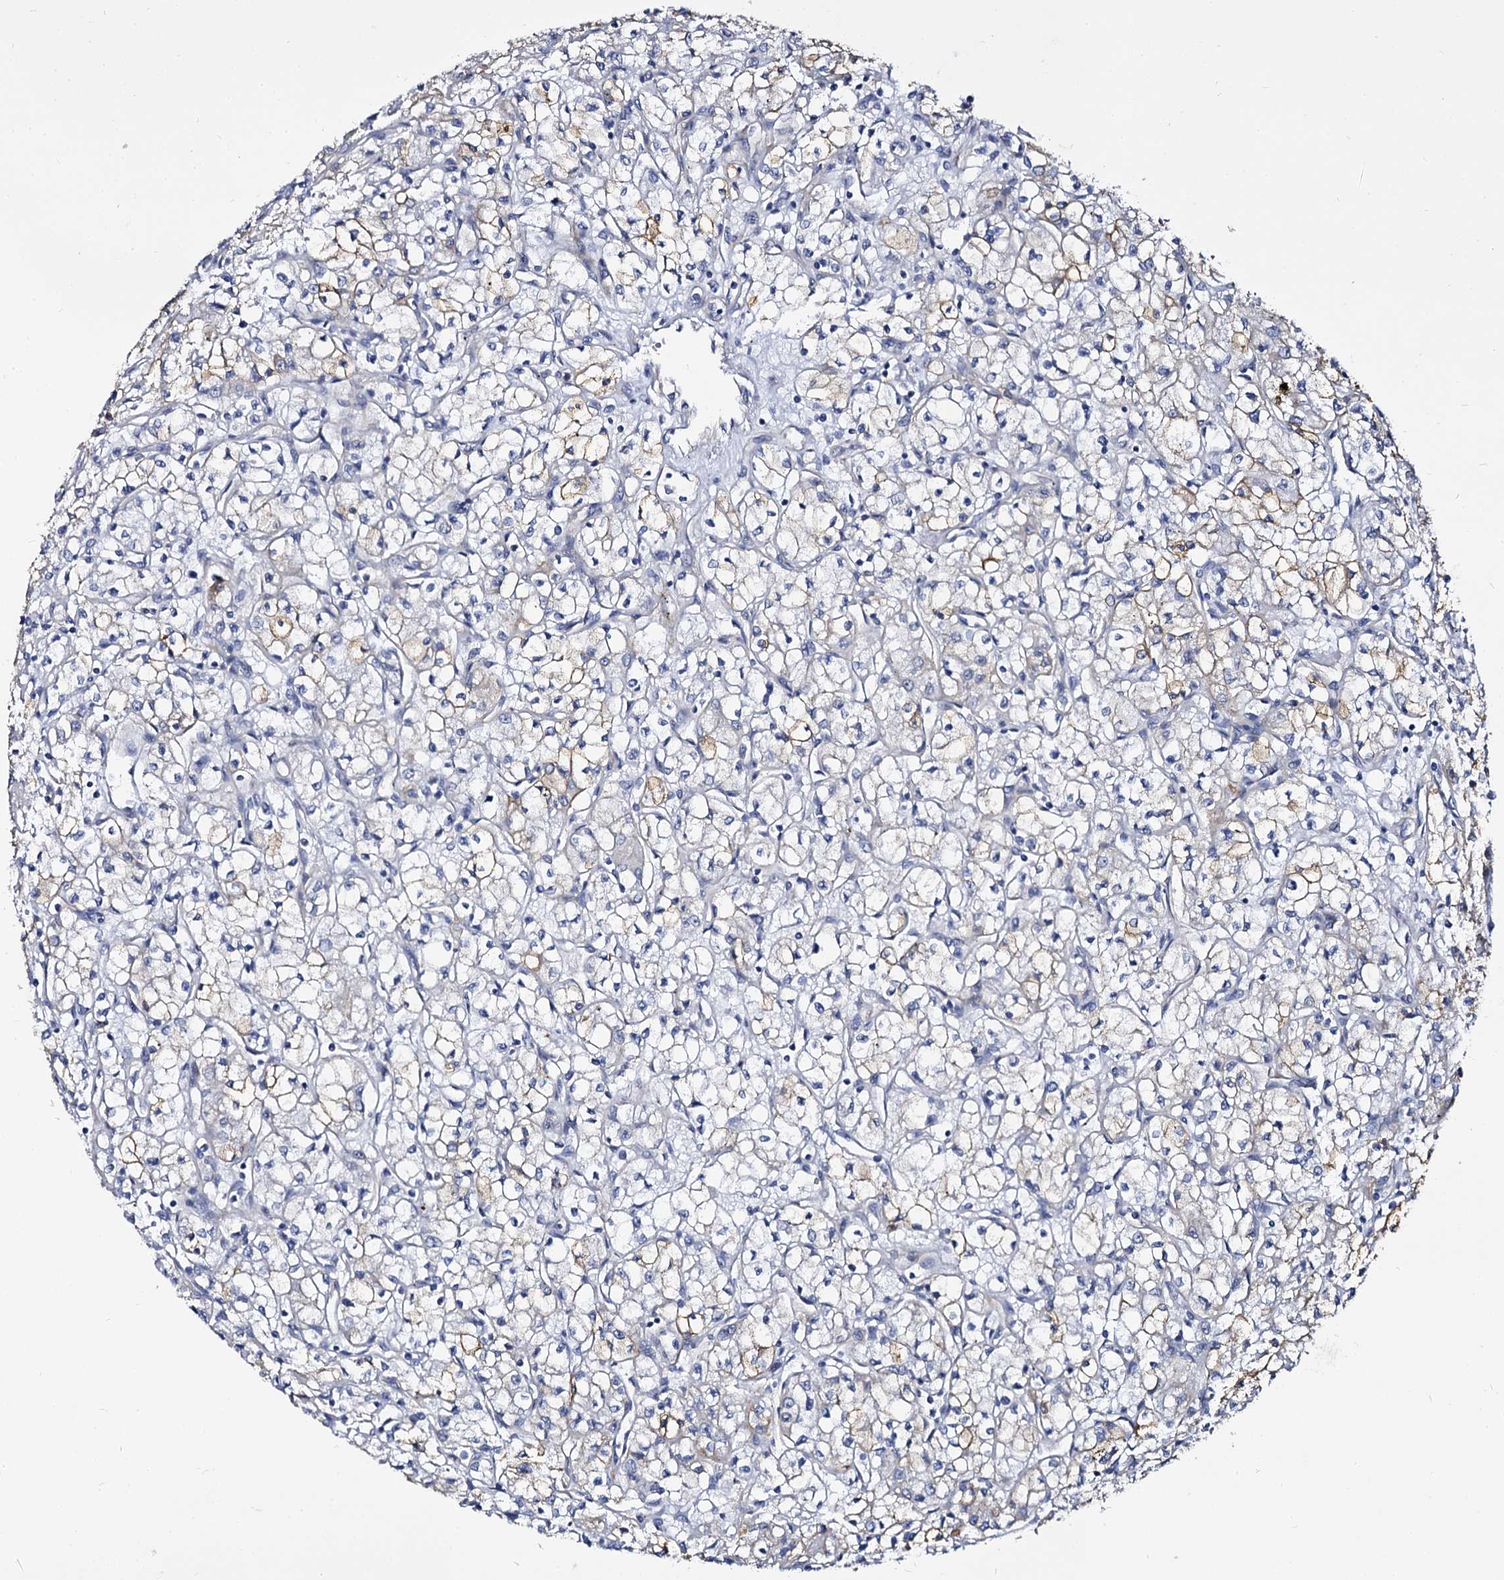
{"staining": {"intensity": "weak", "quantity": "25%-75%", "location": "cytoplasmic/membranous"}, "tissue": "renal cancer", "cell_type": "Tumor cells", "image_type": "cancer", "snomed": [{"axis": "morphology", "description": "Adenocarcinoma, NOS"}, {"axis": "topography", "description": "Kidney"}], "caption": "Immunohistochemical staining of human adenocarcinoma (renal) demonstrates weak cytoplasmic/membranous protein staining in about 25%-75% of tumor cells.", "gene": "CBFB", "patient": {"sex": "male", "age": 59}}